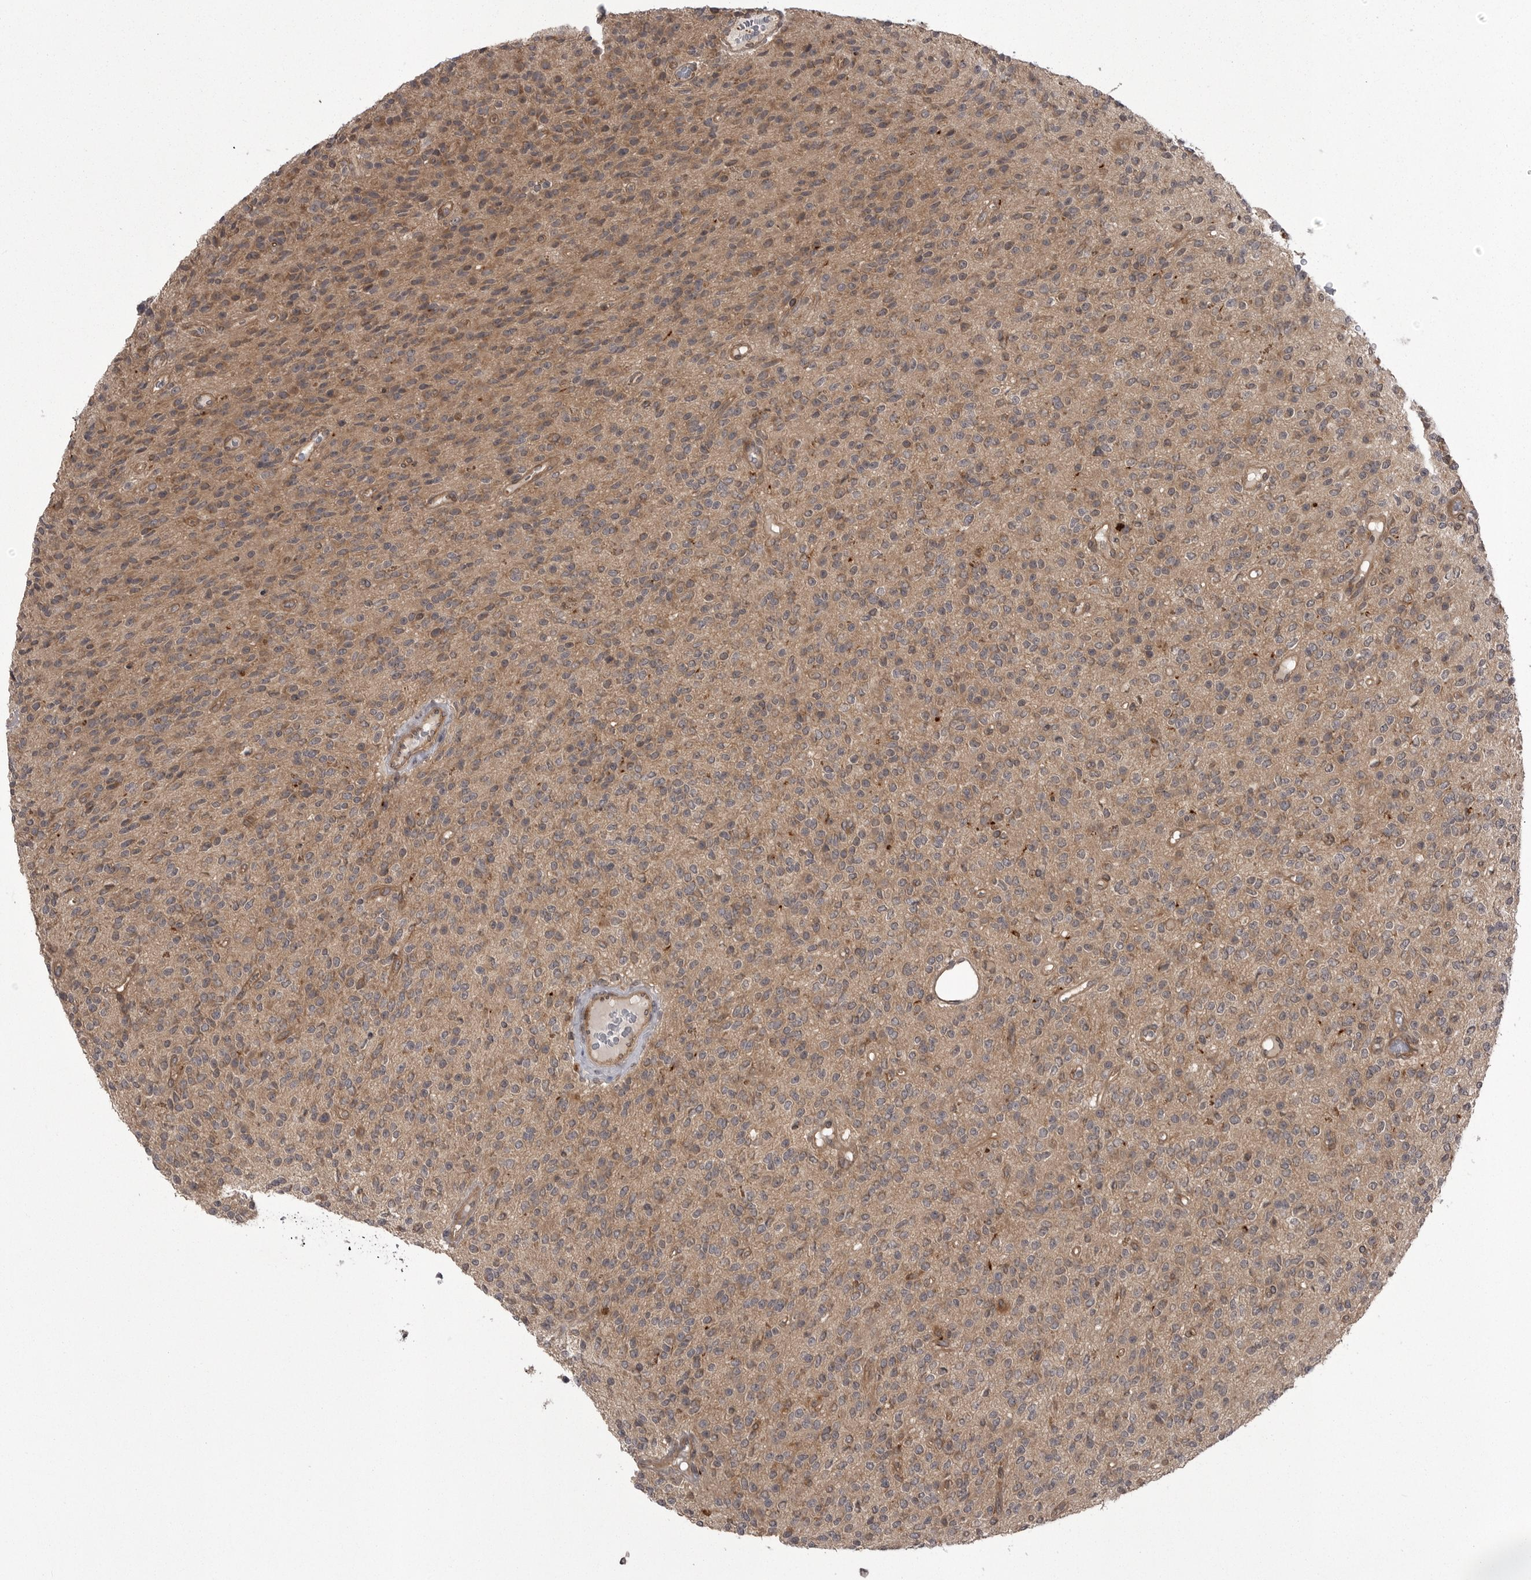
{"staining": {"intensity": "weak", "quantity": ">75%", "location": "cytoplasmic/membranous"}, "tissue": "glioma", "cell_type": "Tumor cells", "image_type": "cancer", "snomed": [{"axis": "morphology", "description": "Glioma, malignant, High grade"}, {"axis": "topography", "description": "Brain"}], "caption": "Malignant glioma (high-grade) stained with a brown dye exhibits weak cytoplasmic/membranous positive expression in about >75% of tumor cells.", "gene": "STK24", "patient": {"sex": "male", "age": 34}}